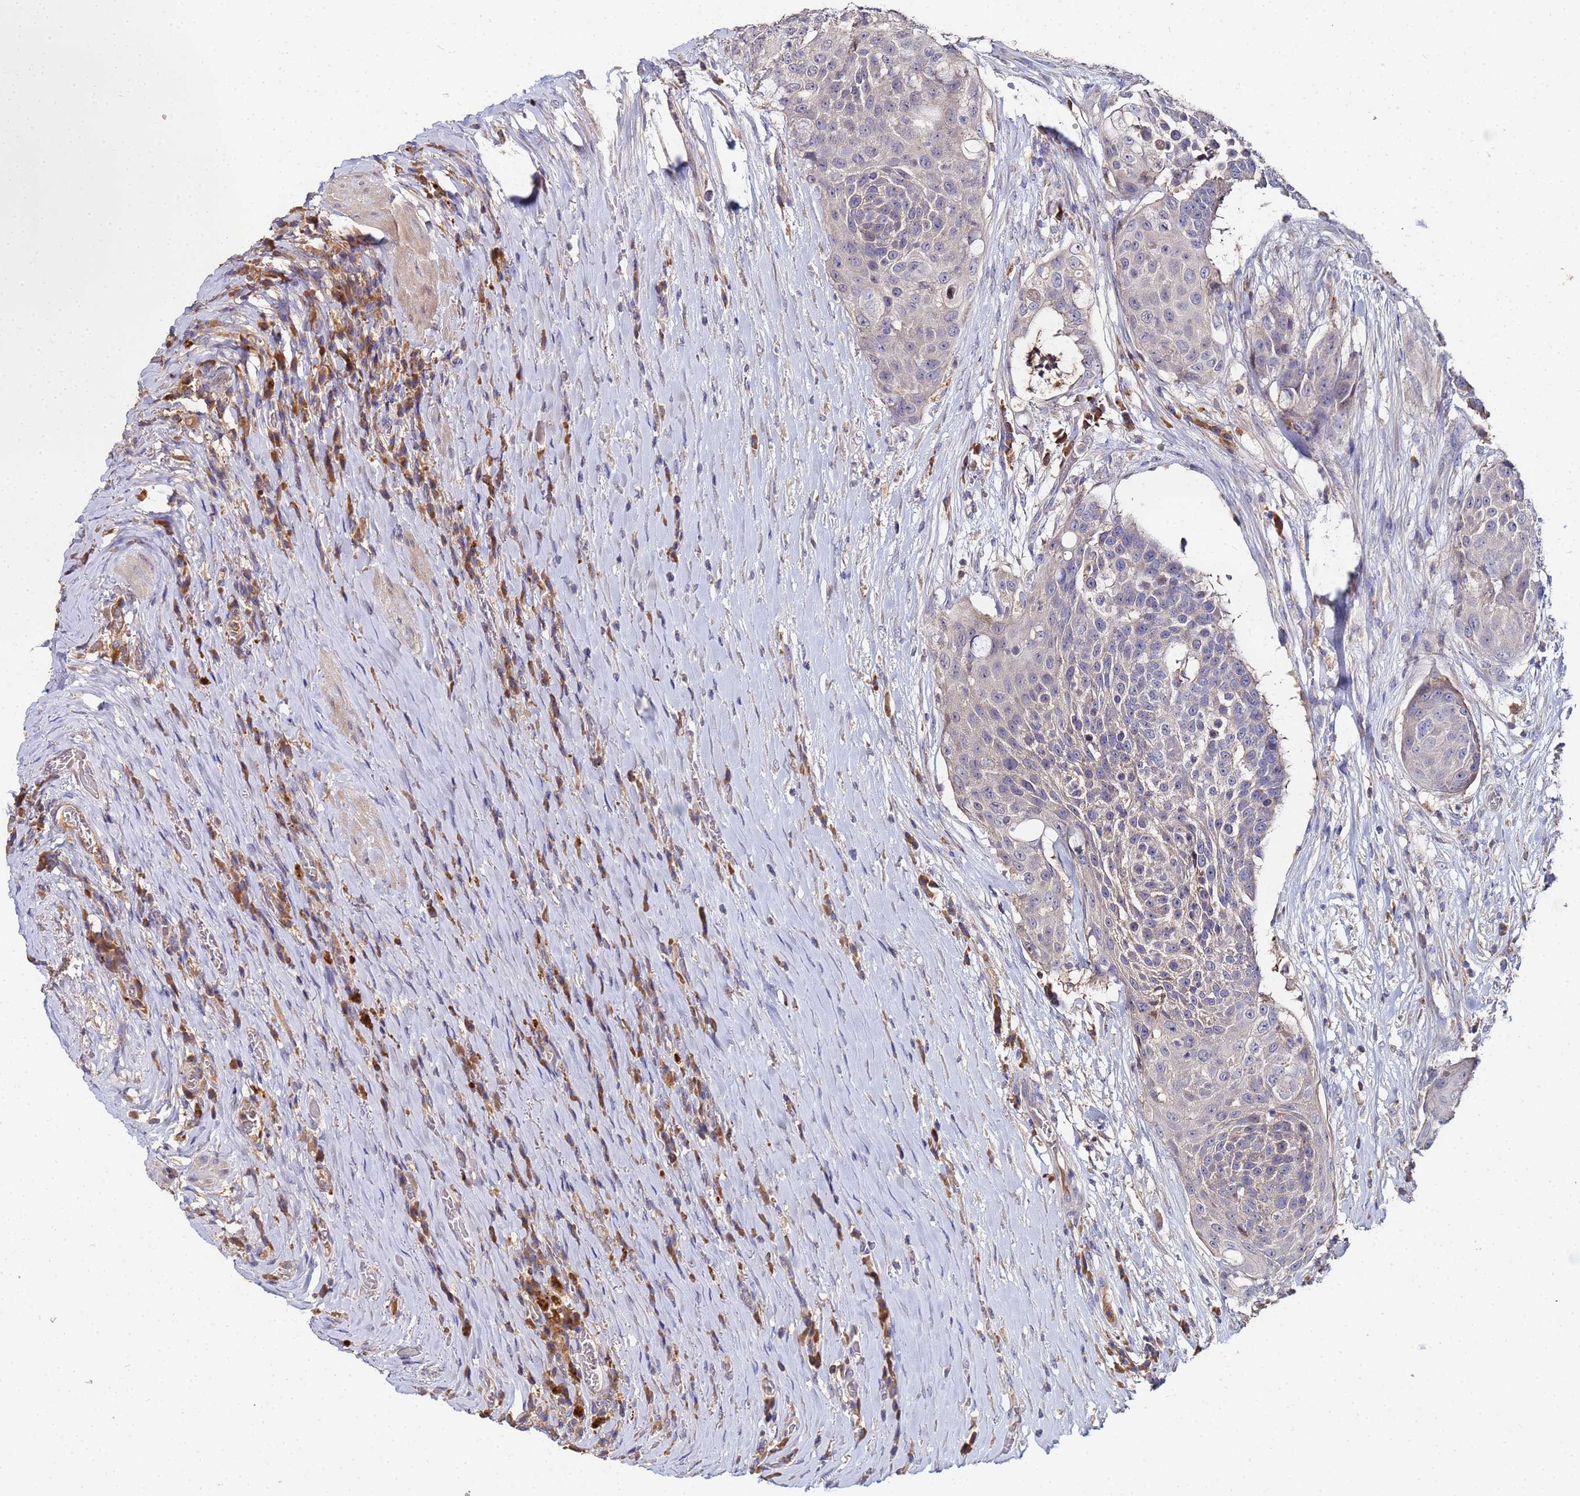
{"staining": {"intensity": "negative", "quantity": "none", "location": "none"}, "tissue": "urothelial cancer", "cell_type": "Tumor cells", "image_type": "cancer", "snomed": [{"axis": "morphology", "description": "Urothelial carcinoma, High grade"}, {"axis": "topography", "description": "Urinary bladder"}], "caption": "High magnification brightfield microscopy of urothelial carcinoma (high-grade) stained with DAB (3,3'-diaminobenzidine) (brown) and counterstained with hematoxylin (blue): tumor cells show no significant expression.", "gene": "TCP10L", "patient": {"sex": "female", "age": 63}}